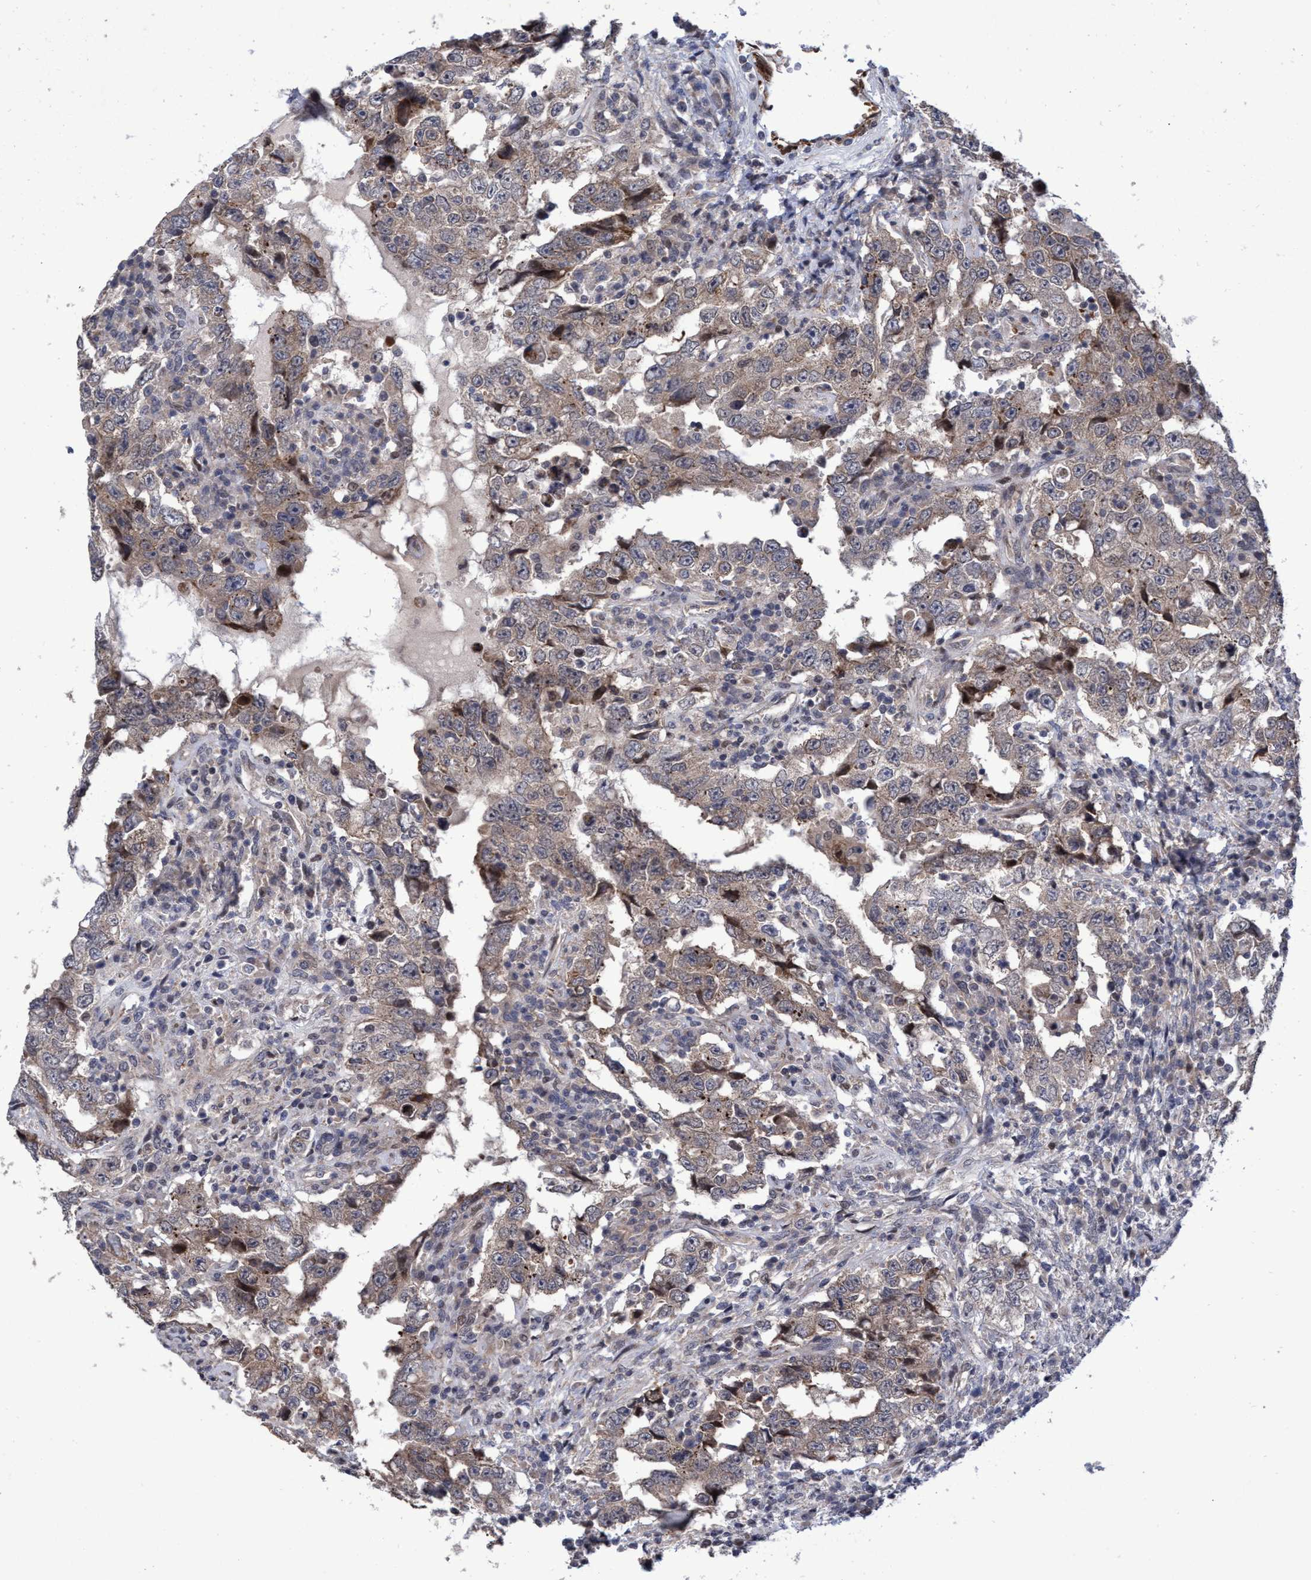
{"staining": {"intensity": "weak", "quantity": ">75%", "location": "cytoplasmic/membranous"}, "tissue": "testis cancer", "cell_type": "Tumor cells", "image_type": "cancer", "snomed": [{"axis": "morphology", "description": "Carcinoma, Embryonal, NOS"}, {"axis": "topography", "description": "Testis"}], "caption": "Embryonal carcinoma (testis) stained with IHC exhibits weak cytoplasmic/membranous staining in approximately >75% of tumor cells.", "gene": "ZNF750", "patient": {"sex": "male", "age": 26}}